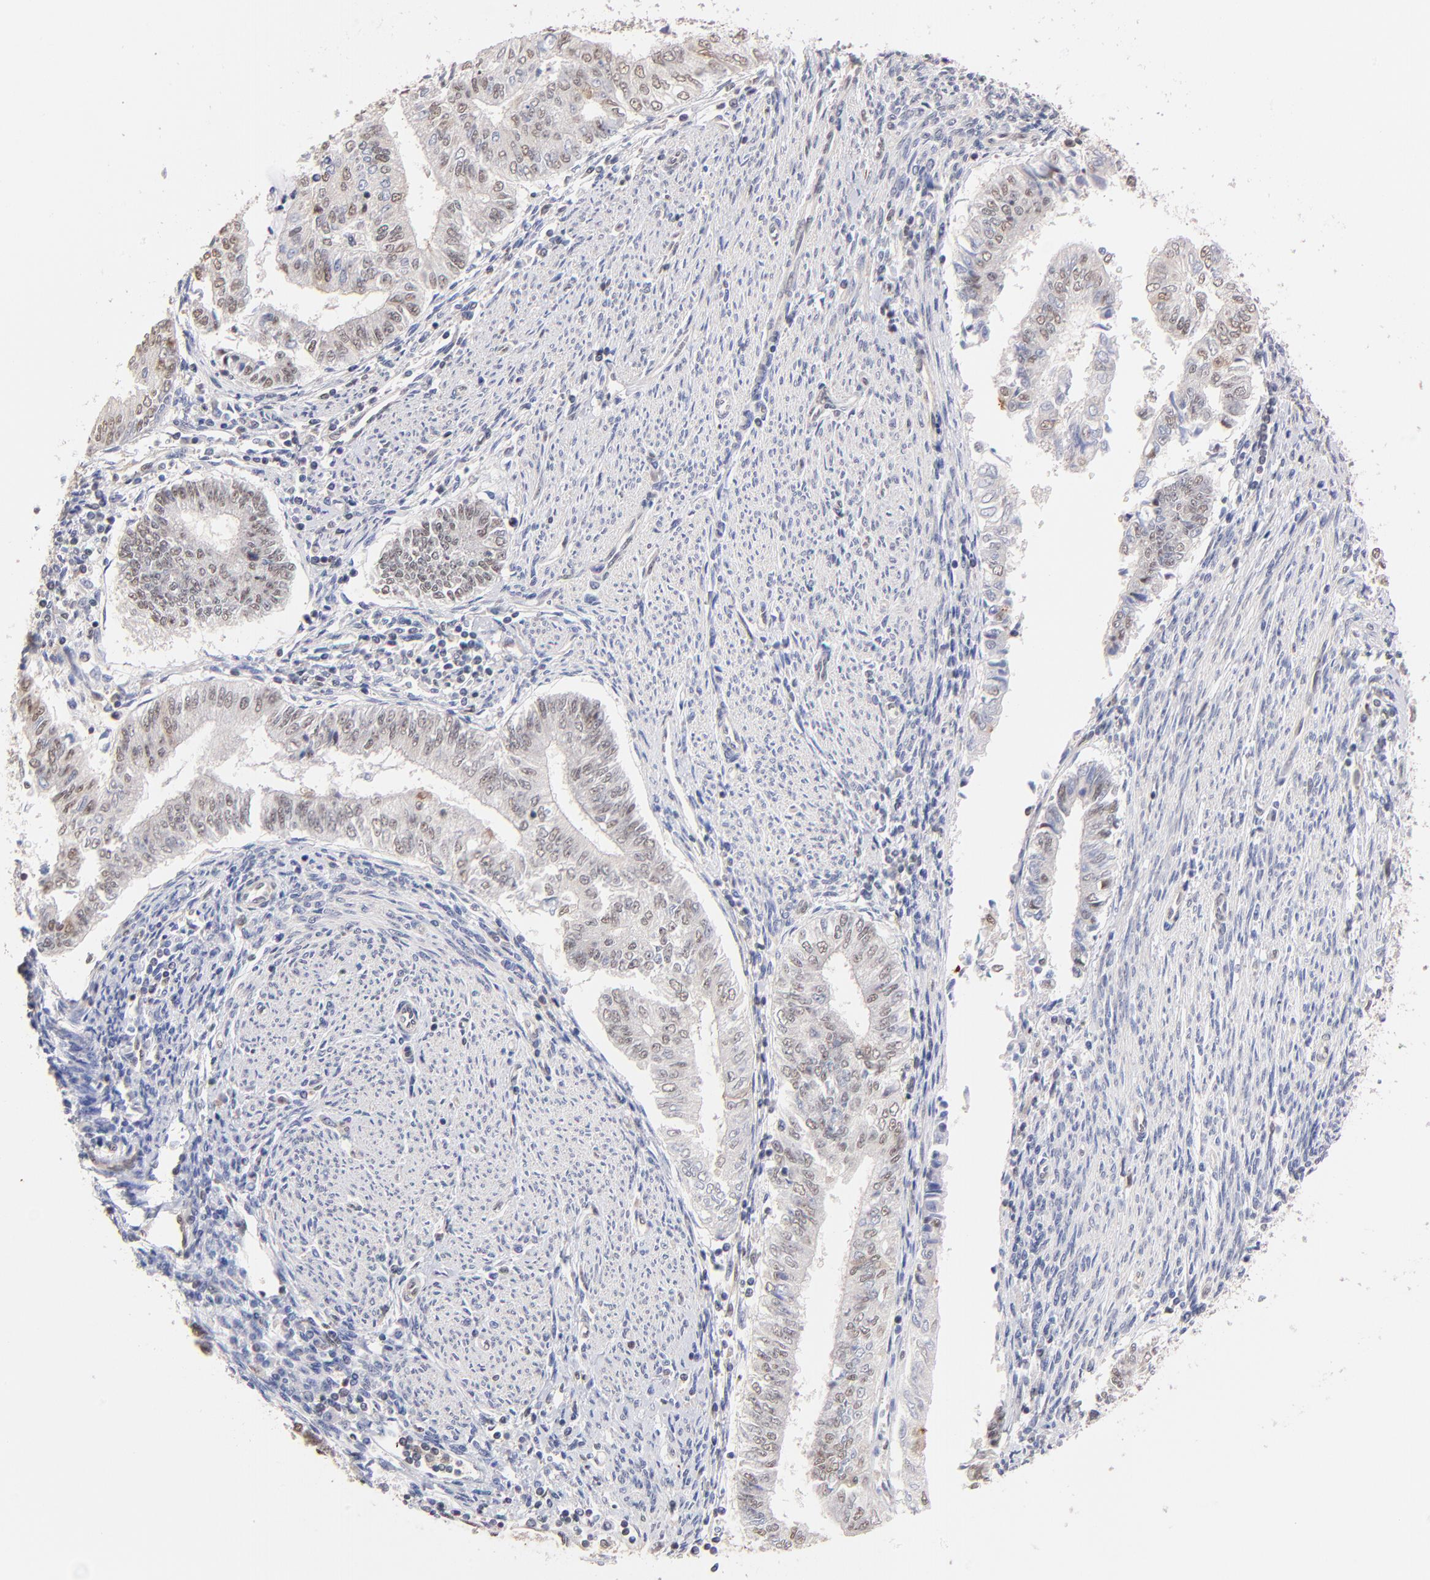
{"staining": {"intensity": "weak", "quantity": "<25%", "location": "nuclear"}, "tissue": "endometrial cancer", "cell_type": "Tumor cells", "image_type": "cancer", "snomed": [{"axis": "morphology", "description": "Adenocarcinoma, NOS"}, {"axis": "topography", "description": "Endometrium"}], "caption": "DAB (3,3'-diaminobenzidine) immunohistochemical staining of endometrial adenocarcinoma shows no significant staining in tumor cells.", "gene": "RIBC2", "patient": {"sex": "female", "age": 66}}